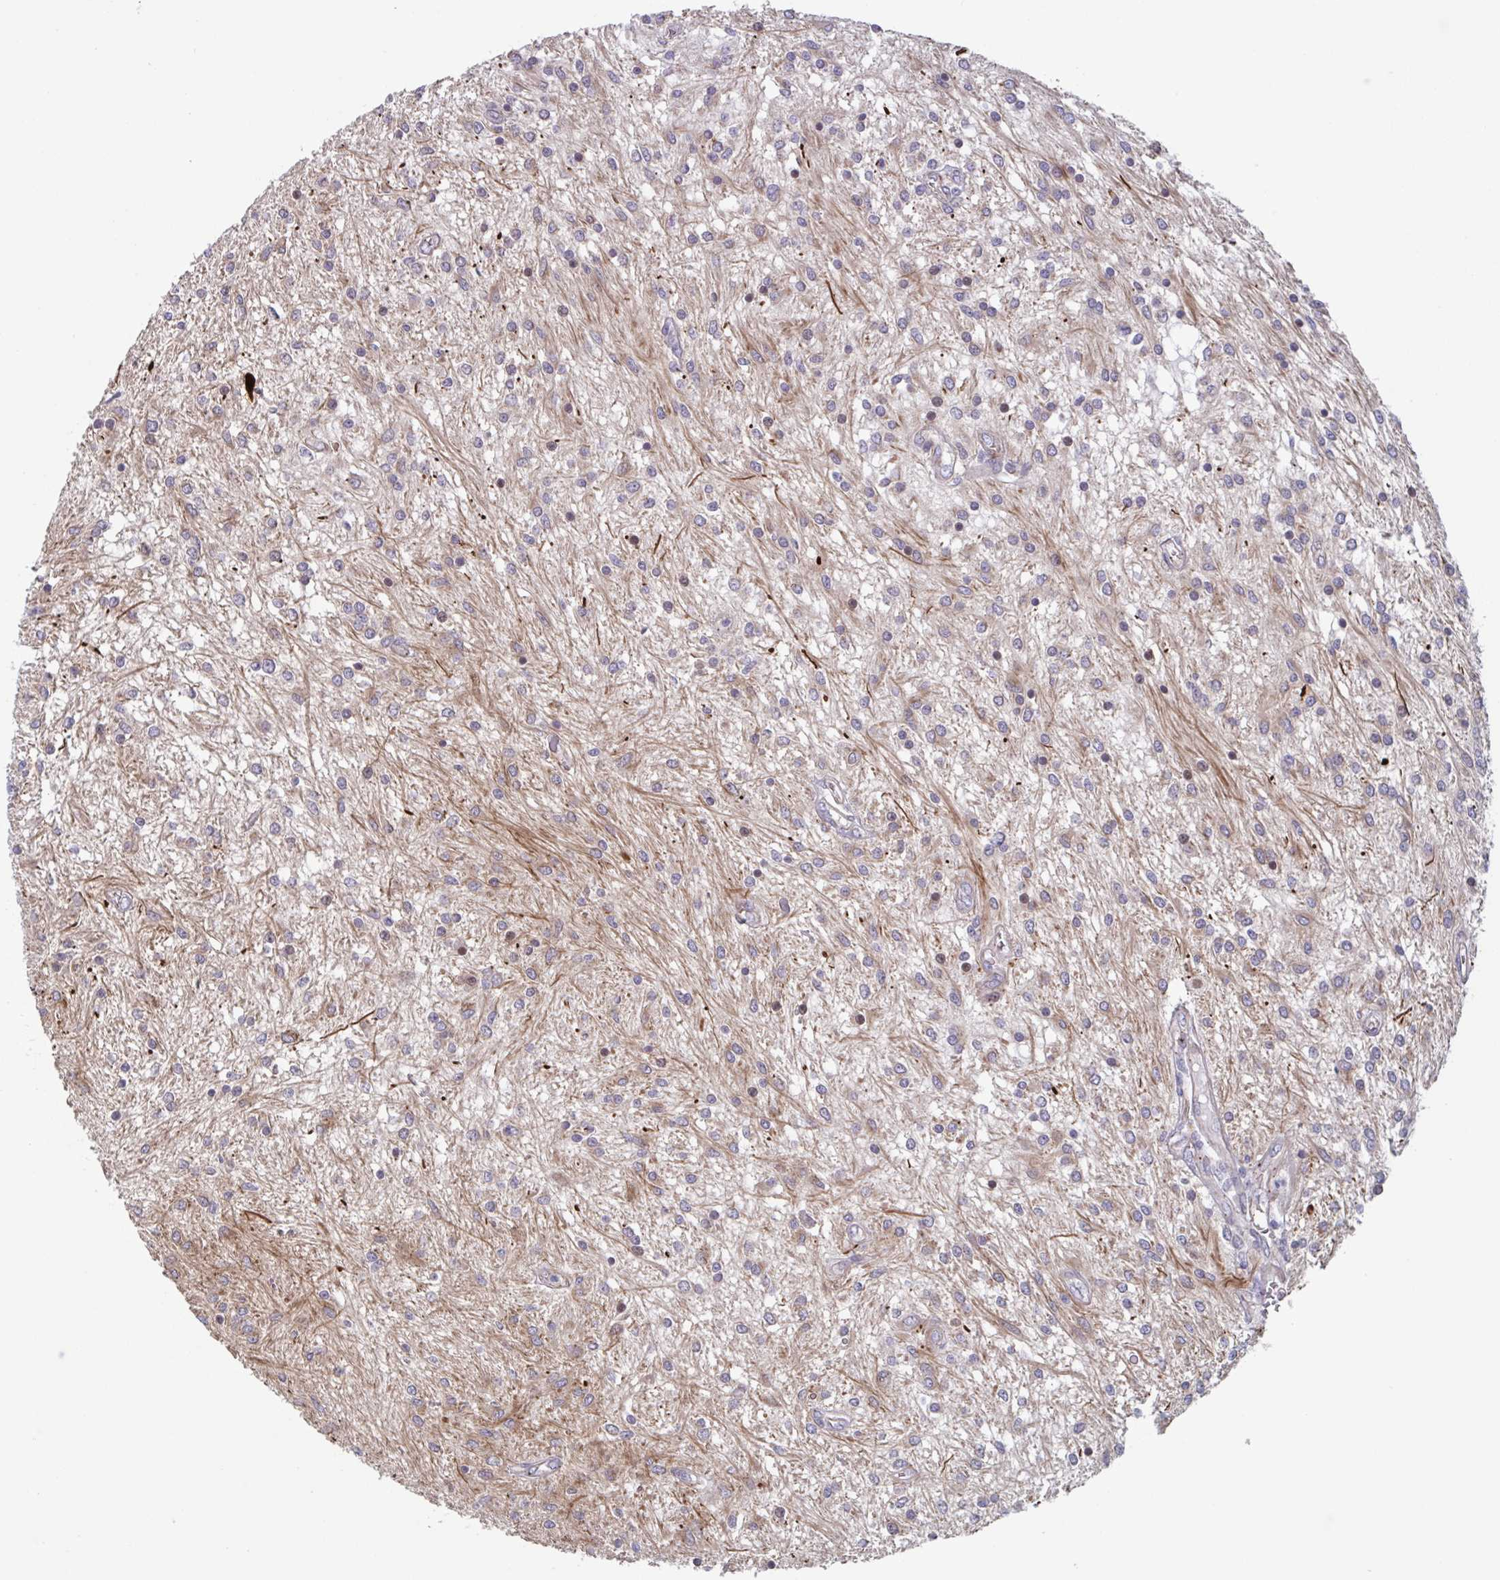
{"staining": {"intensity": "moderate", "quantity": "<25%", "location": "cytoplasmic/membranous"}, "tissue": "glioma", "cell_type": "Tumor cells", "image_type": "cancer", "snomed": [{"axis": "morphology", "description": "Glioma, malignant, Low grade"}, {"axis": "topography", "description": "Cerebellum"}], "caption": "The photomicrograph reveals immunohistochemical staining of glioma. There is moderate cytoplasmic/membranous expression is appreciated in about <25% of tumor cells.", "gene": "TNFSF10", "patient": {"sex": "female", "age": 14}}